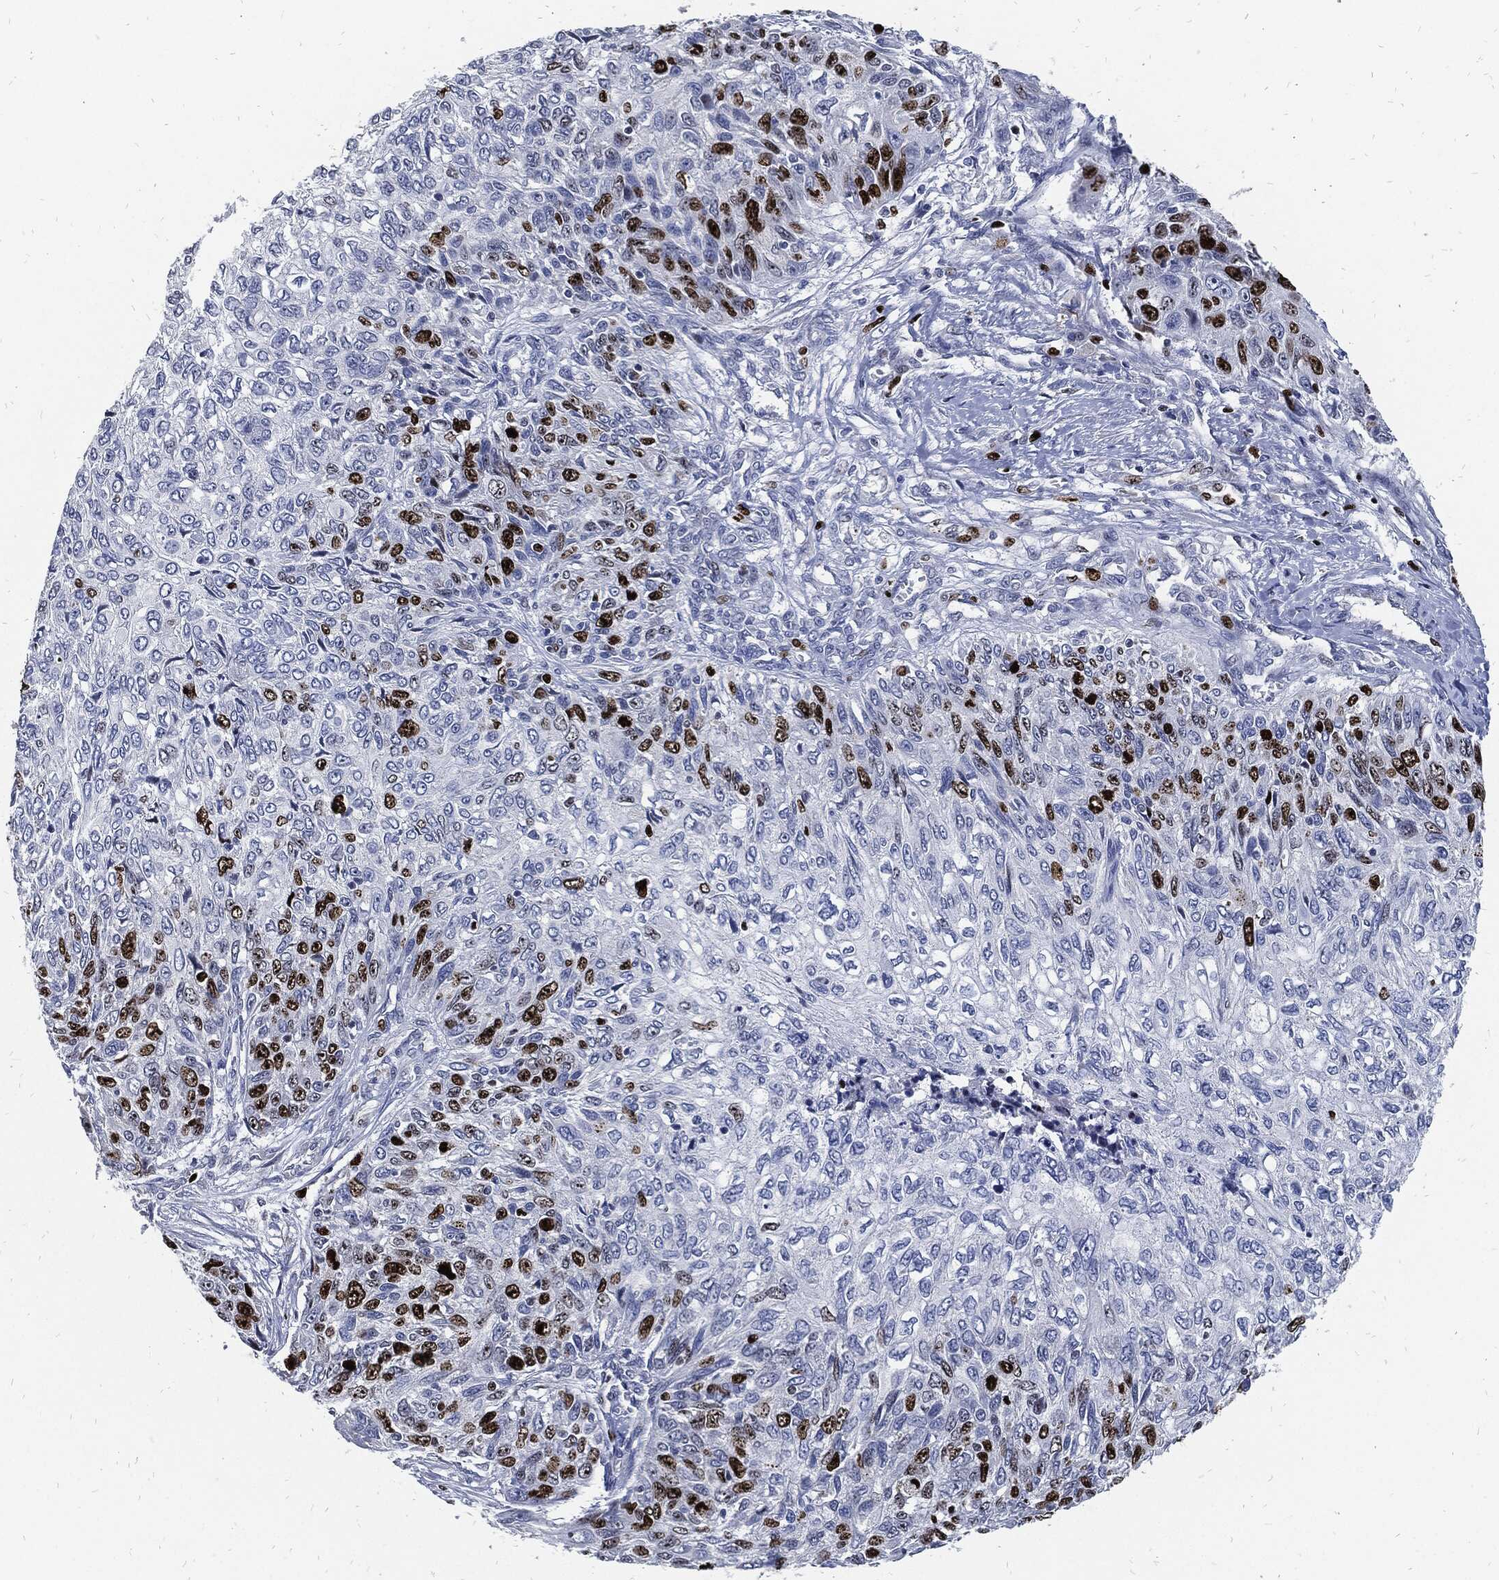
{"staining": {"intensity": "strong", "quantity": "<25%", "location": "nuclear"}, "tissue": "skin cancer", "cell_type": "Tumor cells", "image_type": "cancer", "snomed": [{"axis": "morphology", "description": "Squamous cell carcinoma, NOS"}, {"axis": "topography", "description": "Skin"}], "caption": "A high-resolution photomicrograph shows IHC staining of skin squamous cell carcinoma, which displays strong nuclear expression in about <25% of tumor cells.", "gene": "MKI67", "patient": {"sex": "male", "age": 92}}